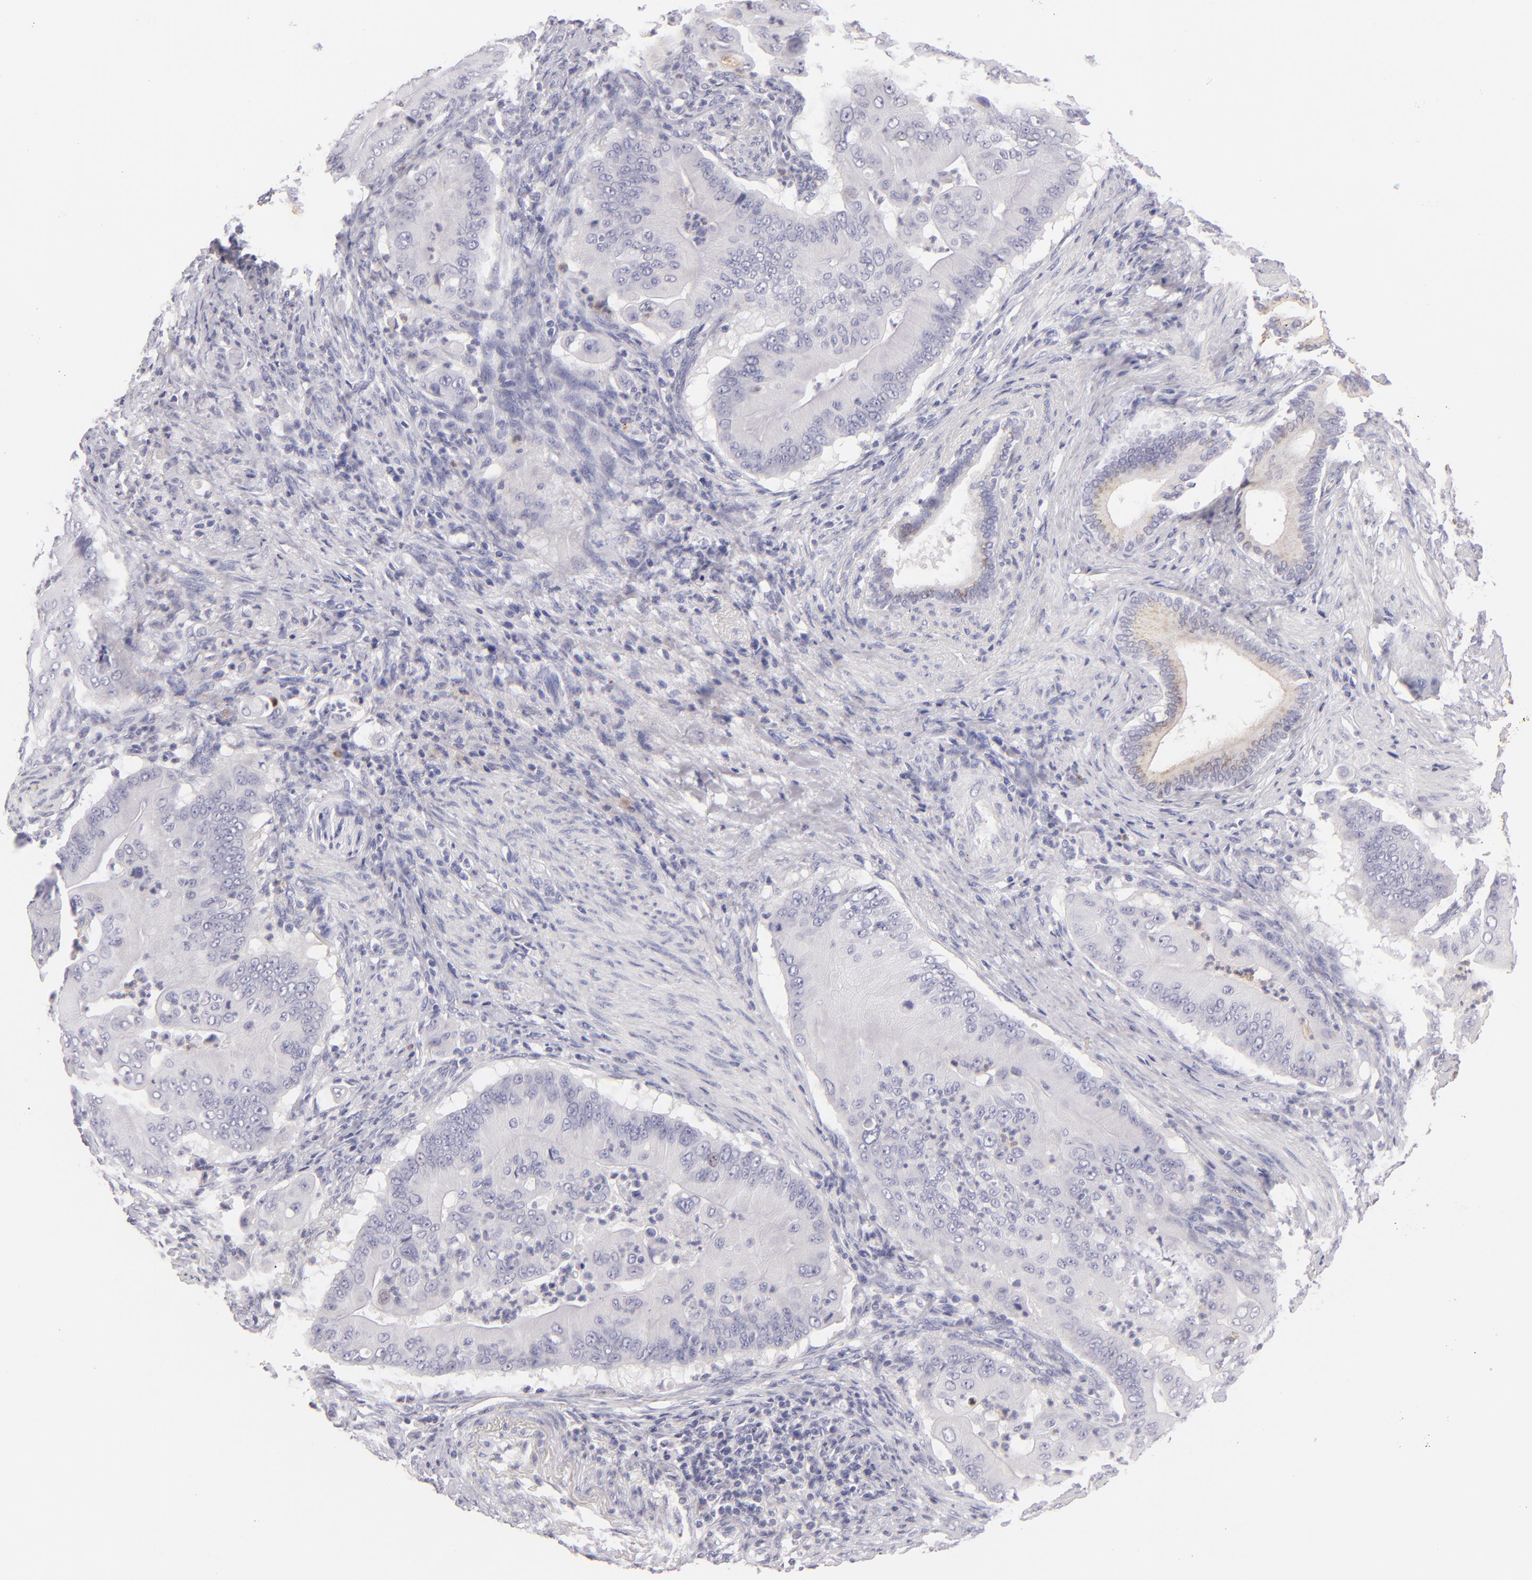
{"staining": {"intensity": "negative", "quantity": "none", "location": "none"}, "tissue": "pancreatic cancer", "cell_type": "Tumor cells", "image_type": "cancer", "snomed": [{"axis": "morphology", "description": "Adenocarcinoma, NOS"}, {"axis": "topography", "description": "Pancreas"}], "caption": "High power microscopy histopathology image of an immunohistochemistry (IHC) photomicrograph of pancreatic cancer, revealing no significant staining in tumor cells. The staining is performed using DAB (3,3'-diaminobenzidine) brown chromogen with nuclei counter-stained in using hematoxylin.", "gene": "TNNC1", "patient": {"sex": "male", "age": 62}}